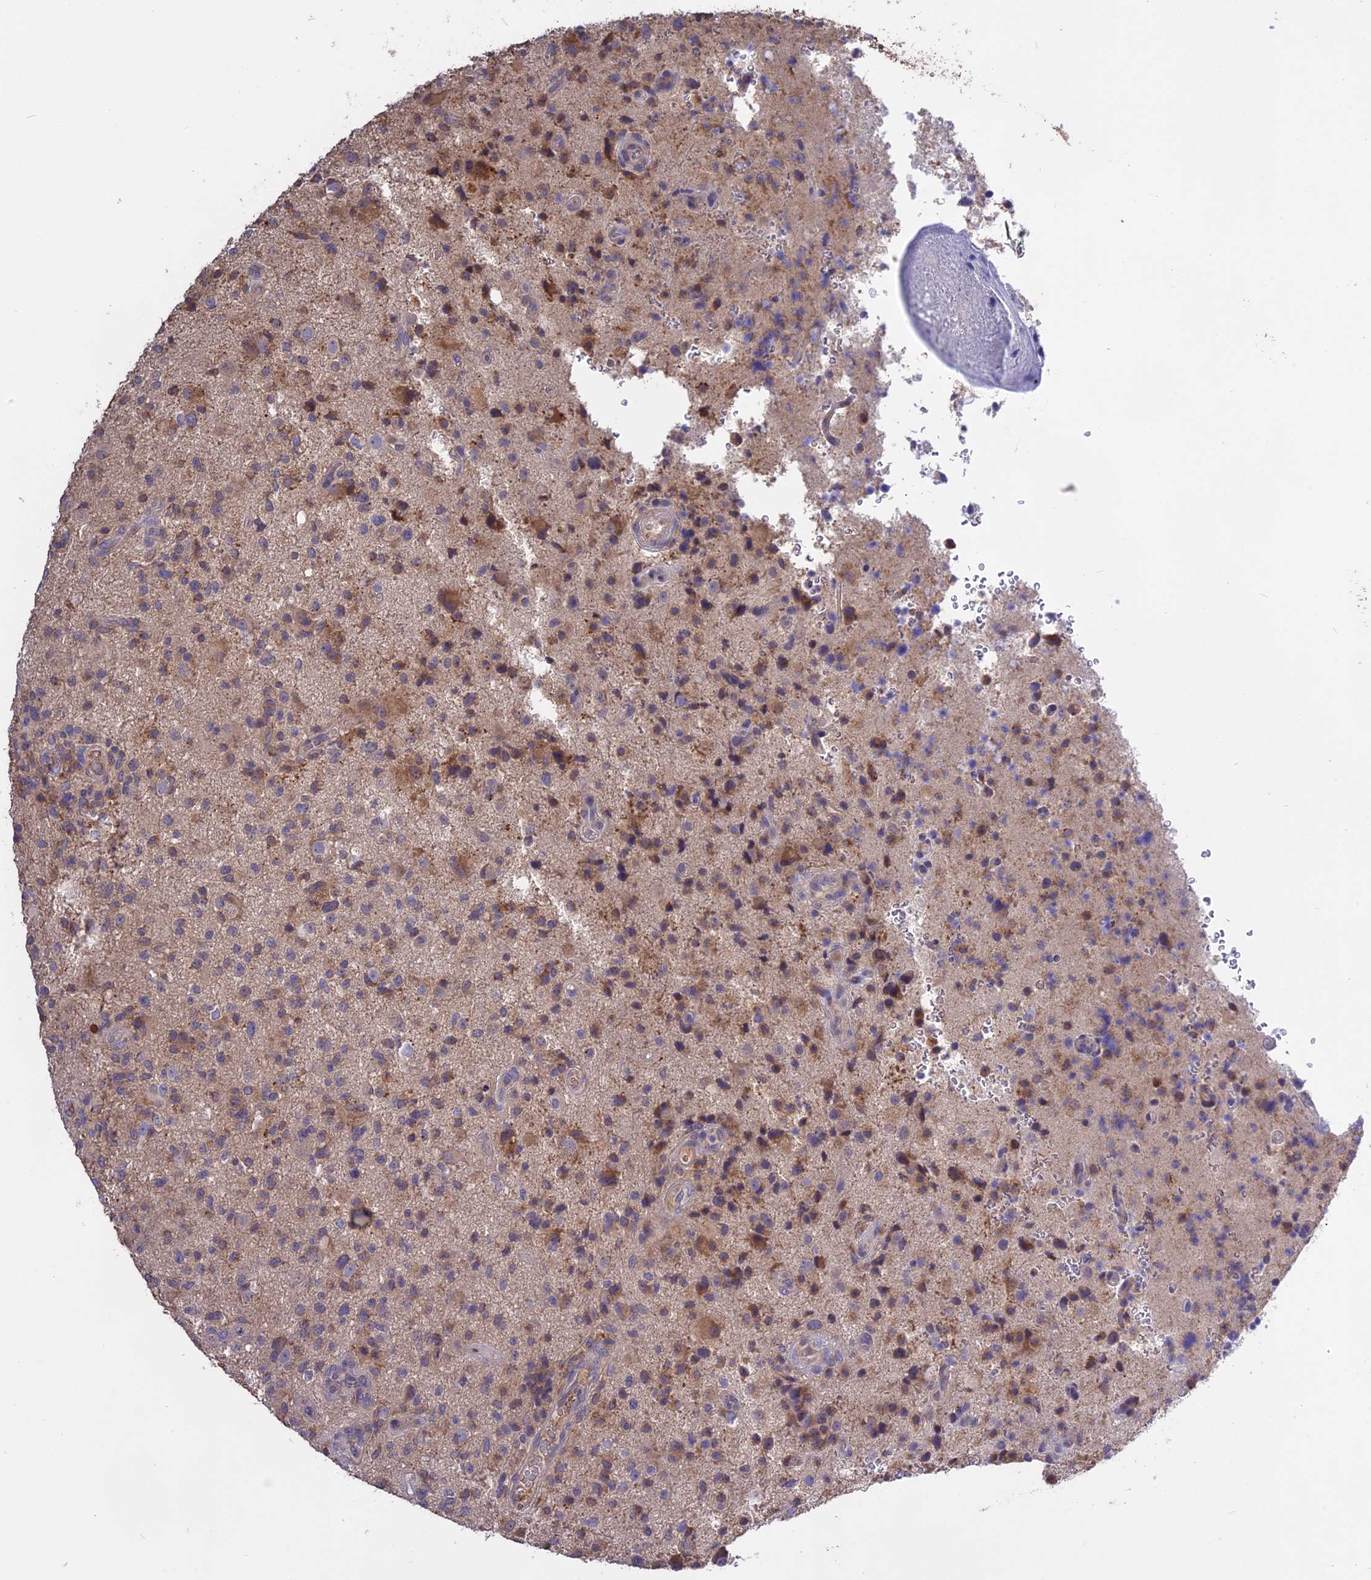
{"staining": {"intensity": "moderate", "quantity": "<25%", "location": "cytoplasmic/membranous"}, "tissue": "glioma", "cell_type": "Tumor cells", "image_type": "cancer", "snomed": [{"axis": "morphology", "description": "Glioma, malignant, High grade"}, {"axis": "topography", "description": "Brain"}], "caption": "An image of human malignant glioma (high-grade) stained for a protein shows moderate cytoplasmic/membranous brown staining in tumor cells.", "gene": "NUDT8", "patient": {"sex": "male", "age": 47}}